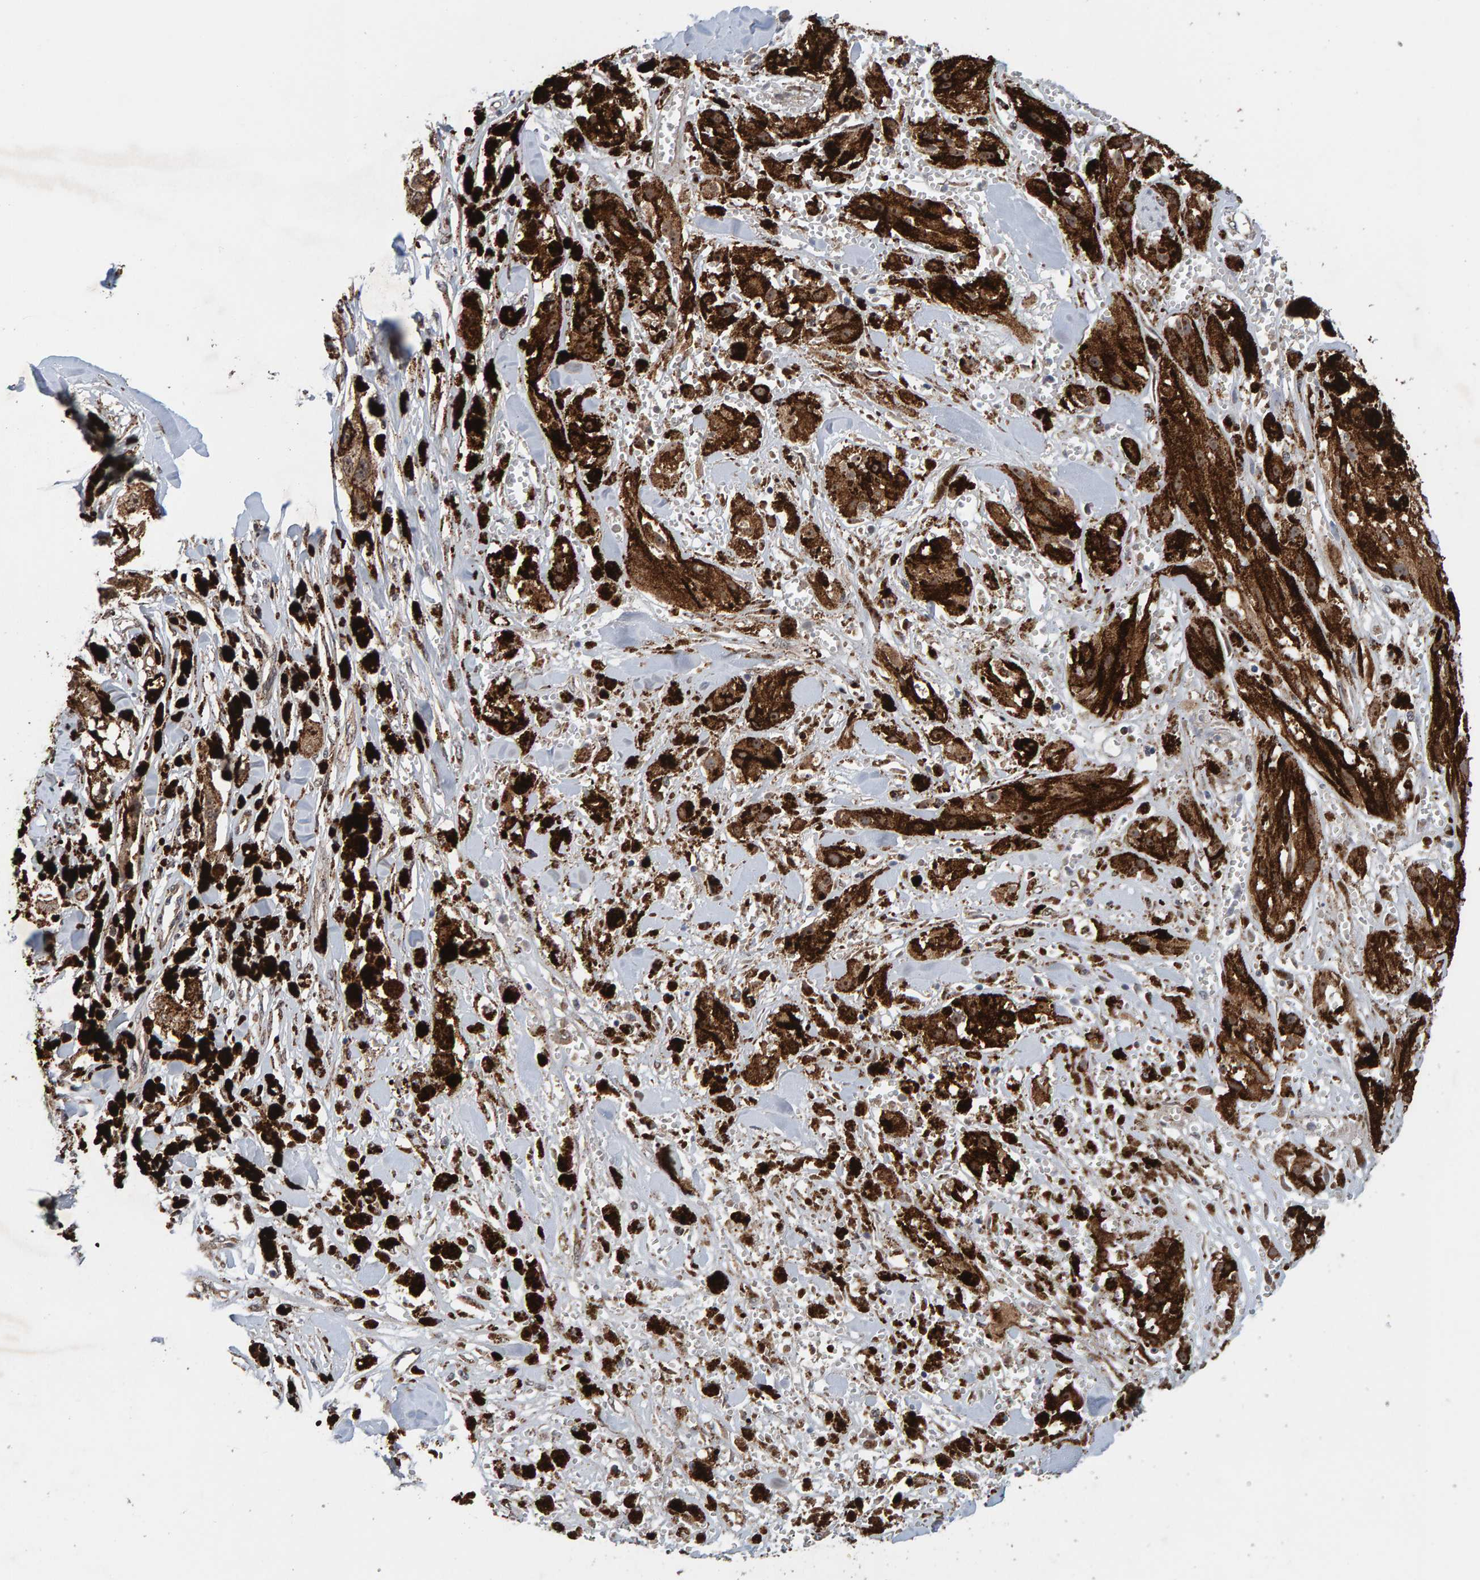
{"staining": {"intensity": "moderate", "quantity": ">75%", "location": "cytoplasmic/membranous,nuclear"}, "tissue": "melanoma", "cell_type": "Tumor cells", "image_type": "cancer", "snomed": [{"axis": "morphology", "description": "Malignant melanoma, NOS"}, {"axis": "topography", "description": "Skin"}], "caption": "Protein staining of malignant melanoma tissue demonstrates moderate cytoplasmic/membranous and nuclear positivity in approximately >75% of tumor cells.", "gene": "CCDC25", "patient": {"sex": "male", "age": 88}}